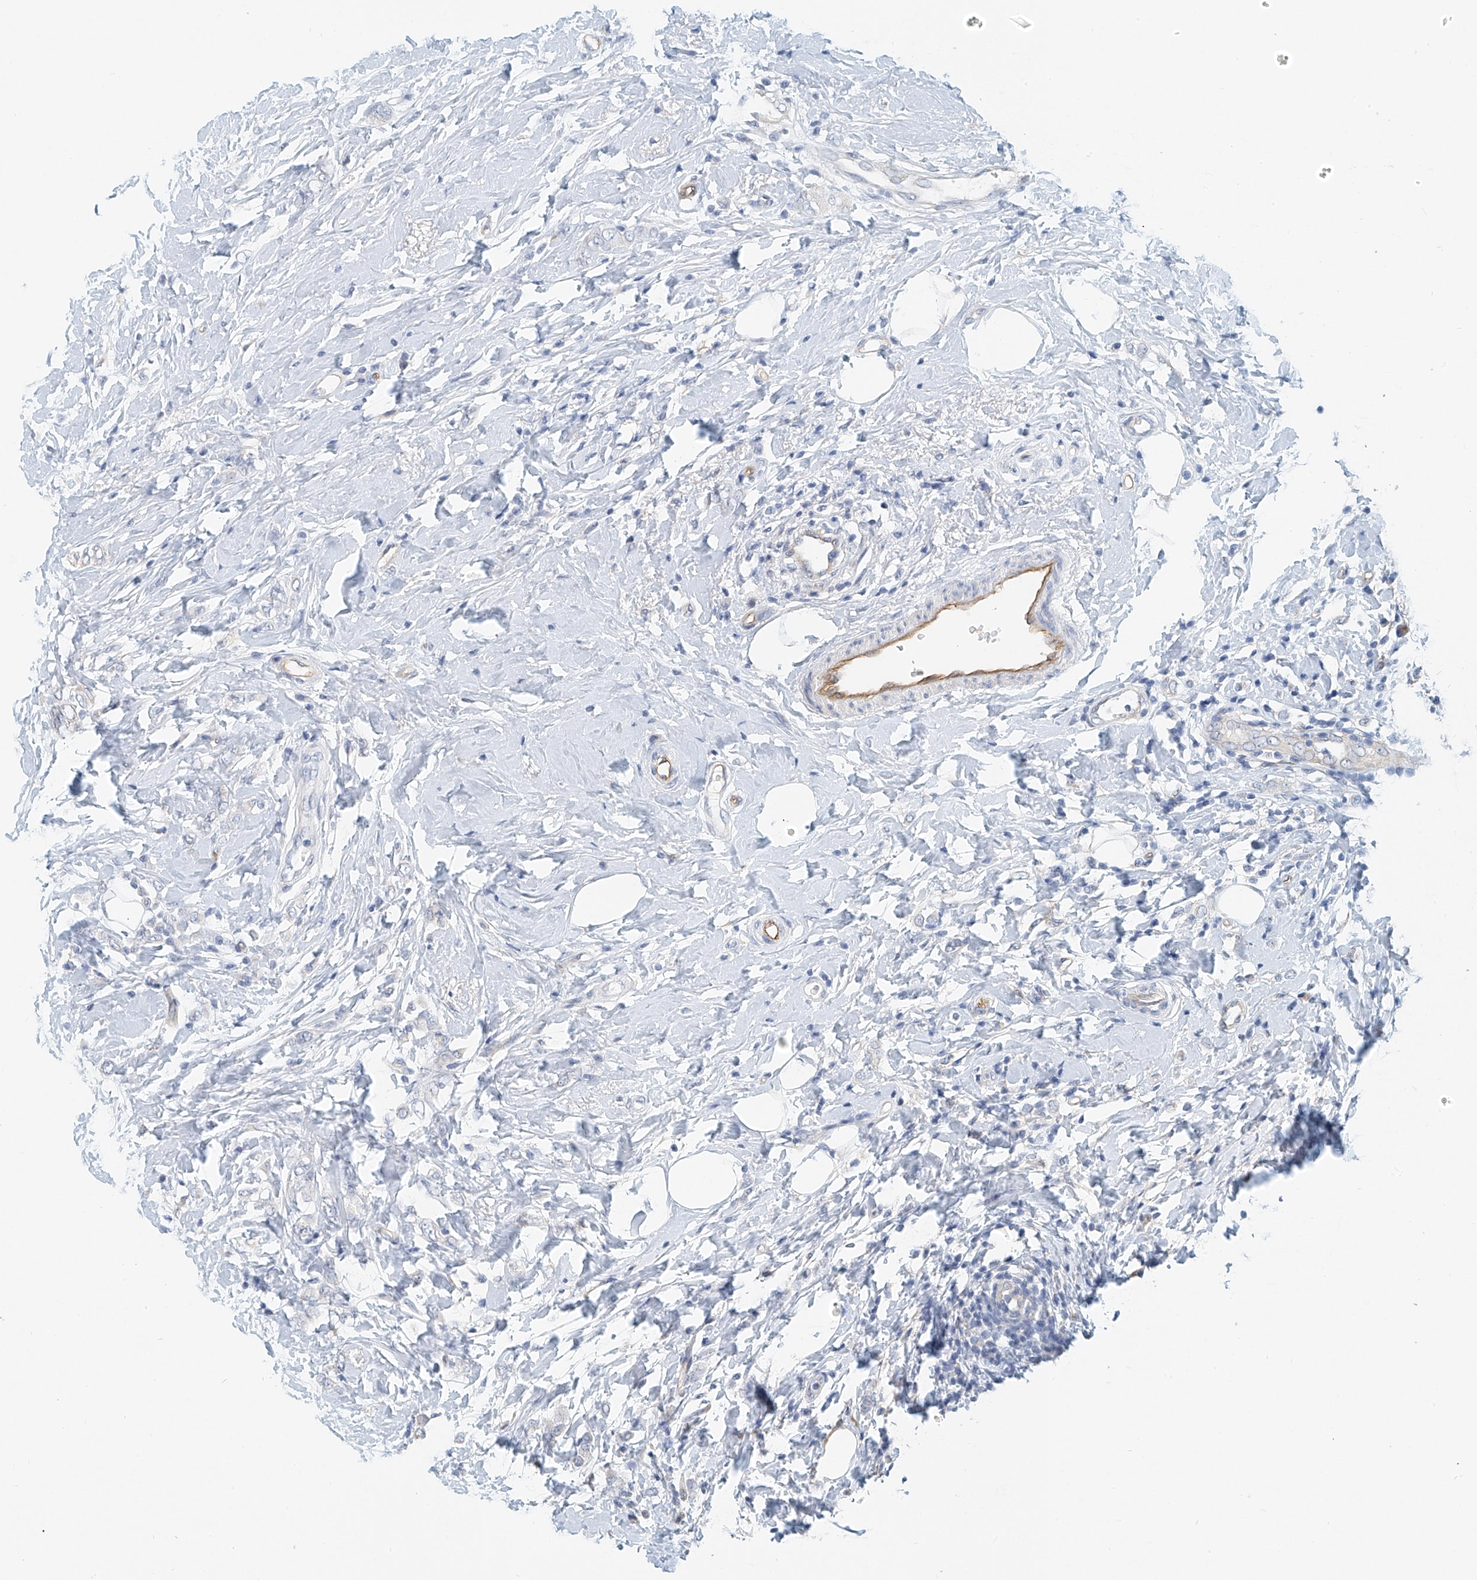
{"staining": {"intensity": "negative", "quantity": "none", "location": "none"}, "tissue": "breast cancer", "cell_type": "Tumor cells", "image_type": "cancer", "snomed": [{"axis": "morphology", "description": "Lobular carcinoma"}, {"axis": "topography", "description": "Breast"}], "caption": "High power microscopy micrograph of an IHC histopathology image of breast cancer, revealing no significant expression in tumor cells.", "gene": "ARHGAP28", "patient": {"sex": "female", "age": 47}}